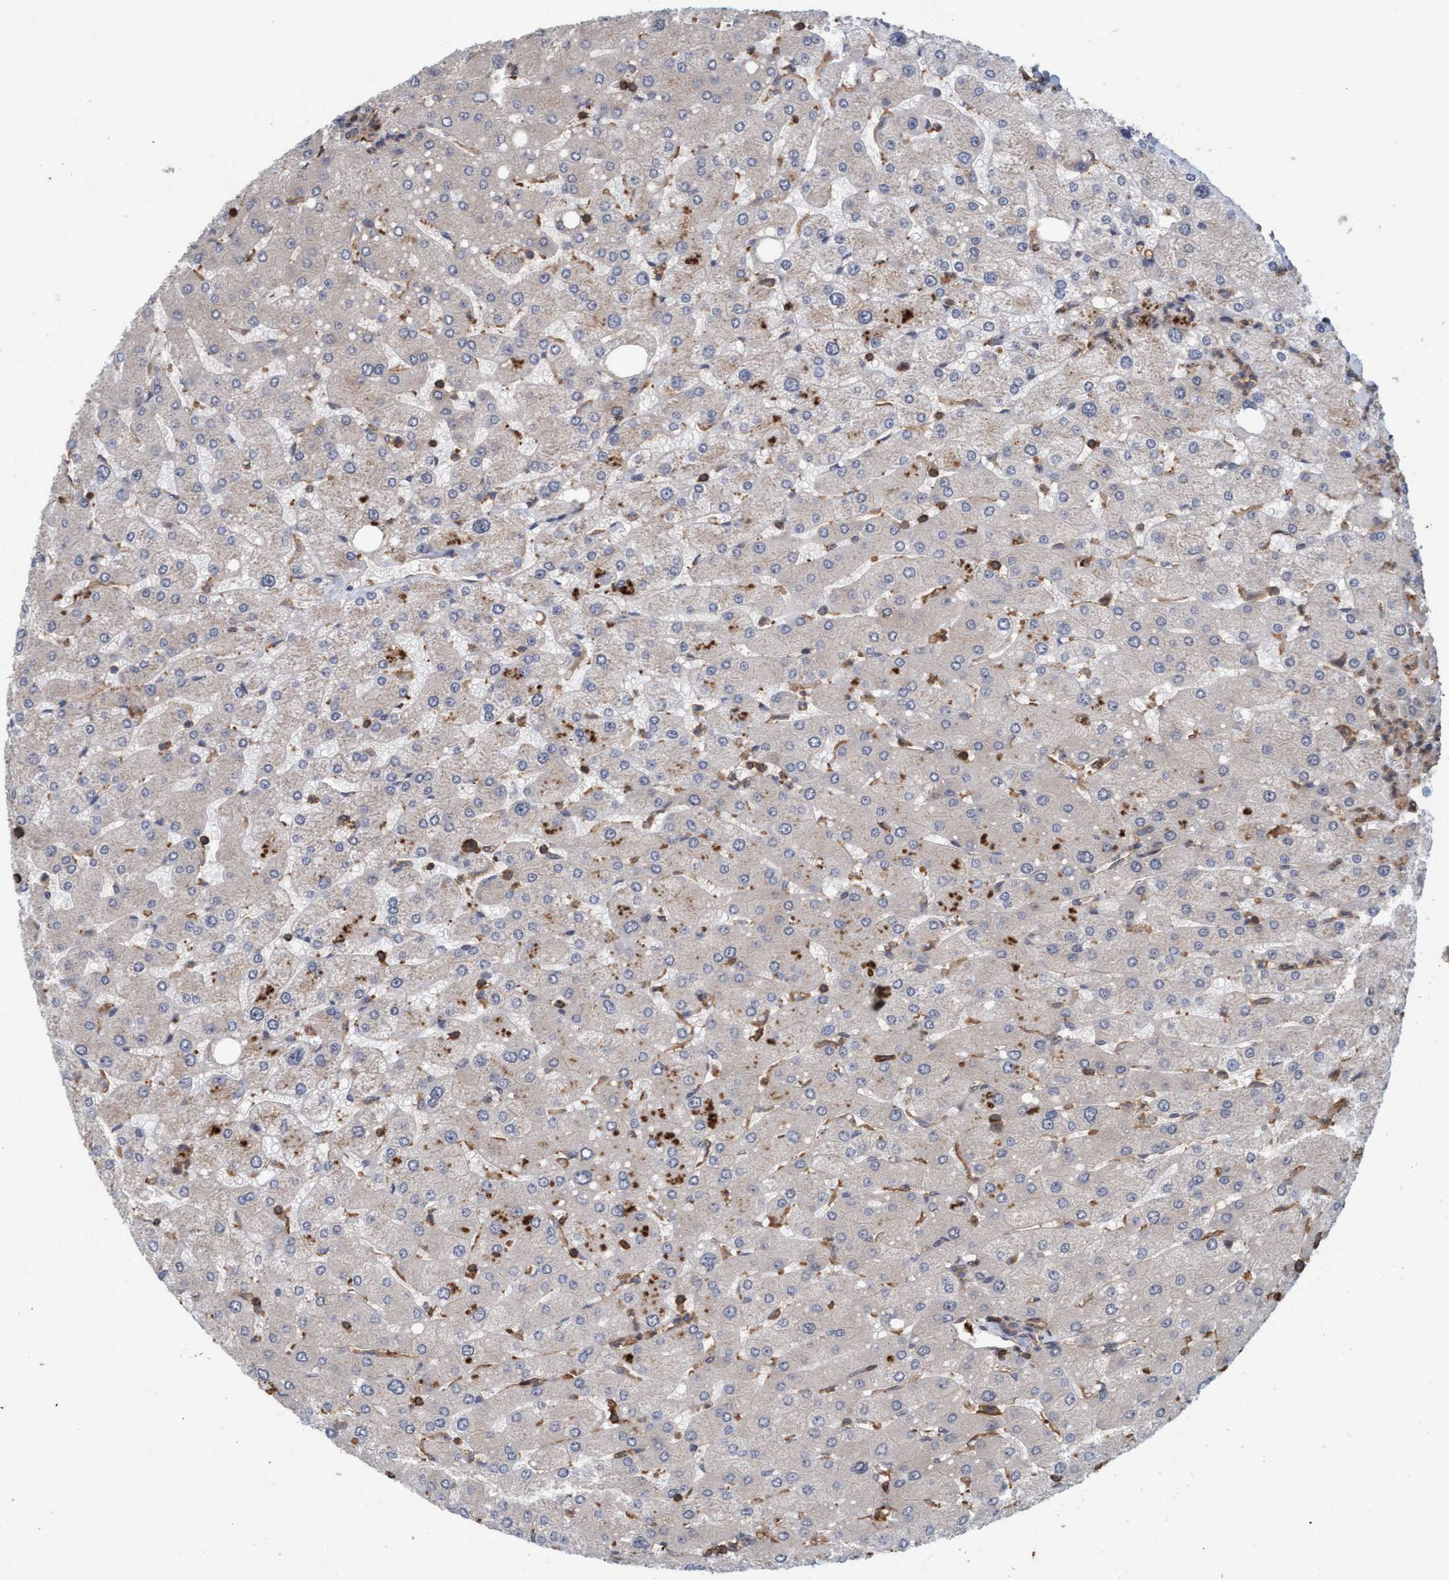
{"staining": {"intensity": "moderate", "quantity": ">75%", "location": "cytoplasmic/membranous"}, "tissue": "liver", "cell_type": "Cholangiocytes", "image_type": "normal", "snomed": [{"axis": "morphology", "description": "Normal tissue, NOS"}, {"axis": "topography", "description": "Liver"}], "caption": "Brown immunohistochemical staining in unremarkable human liver displays moderate cytoplasmic/membranous expression in about >75% of cholangiocytes. (DAB IHC, brown staining for protein, blue staining for nuclei).", "gene": "FXR2", "patient": {"sex": "male", "age": 55}}